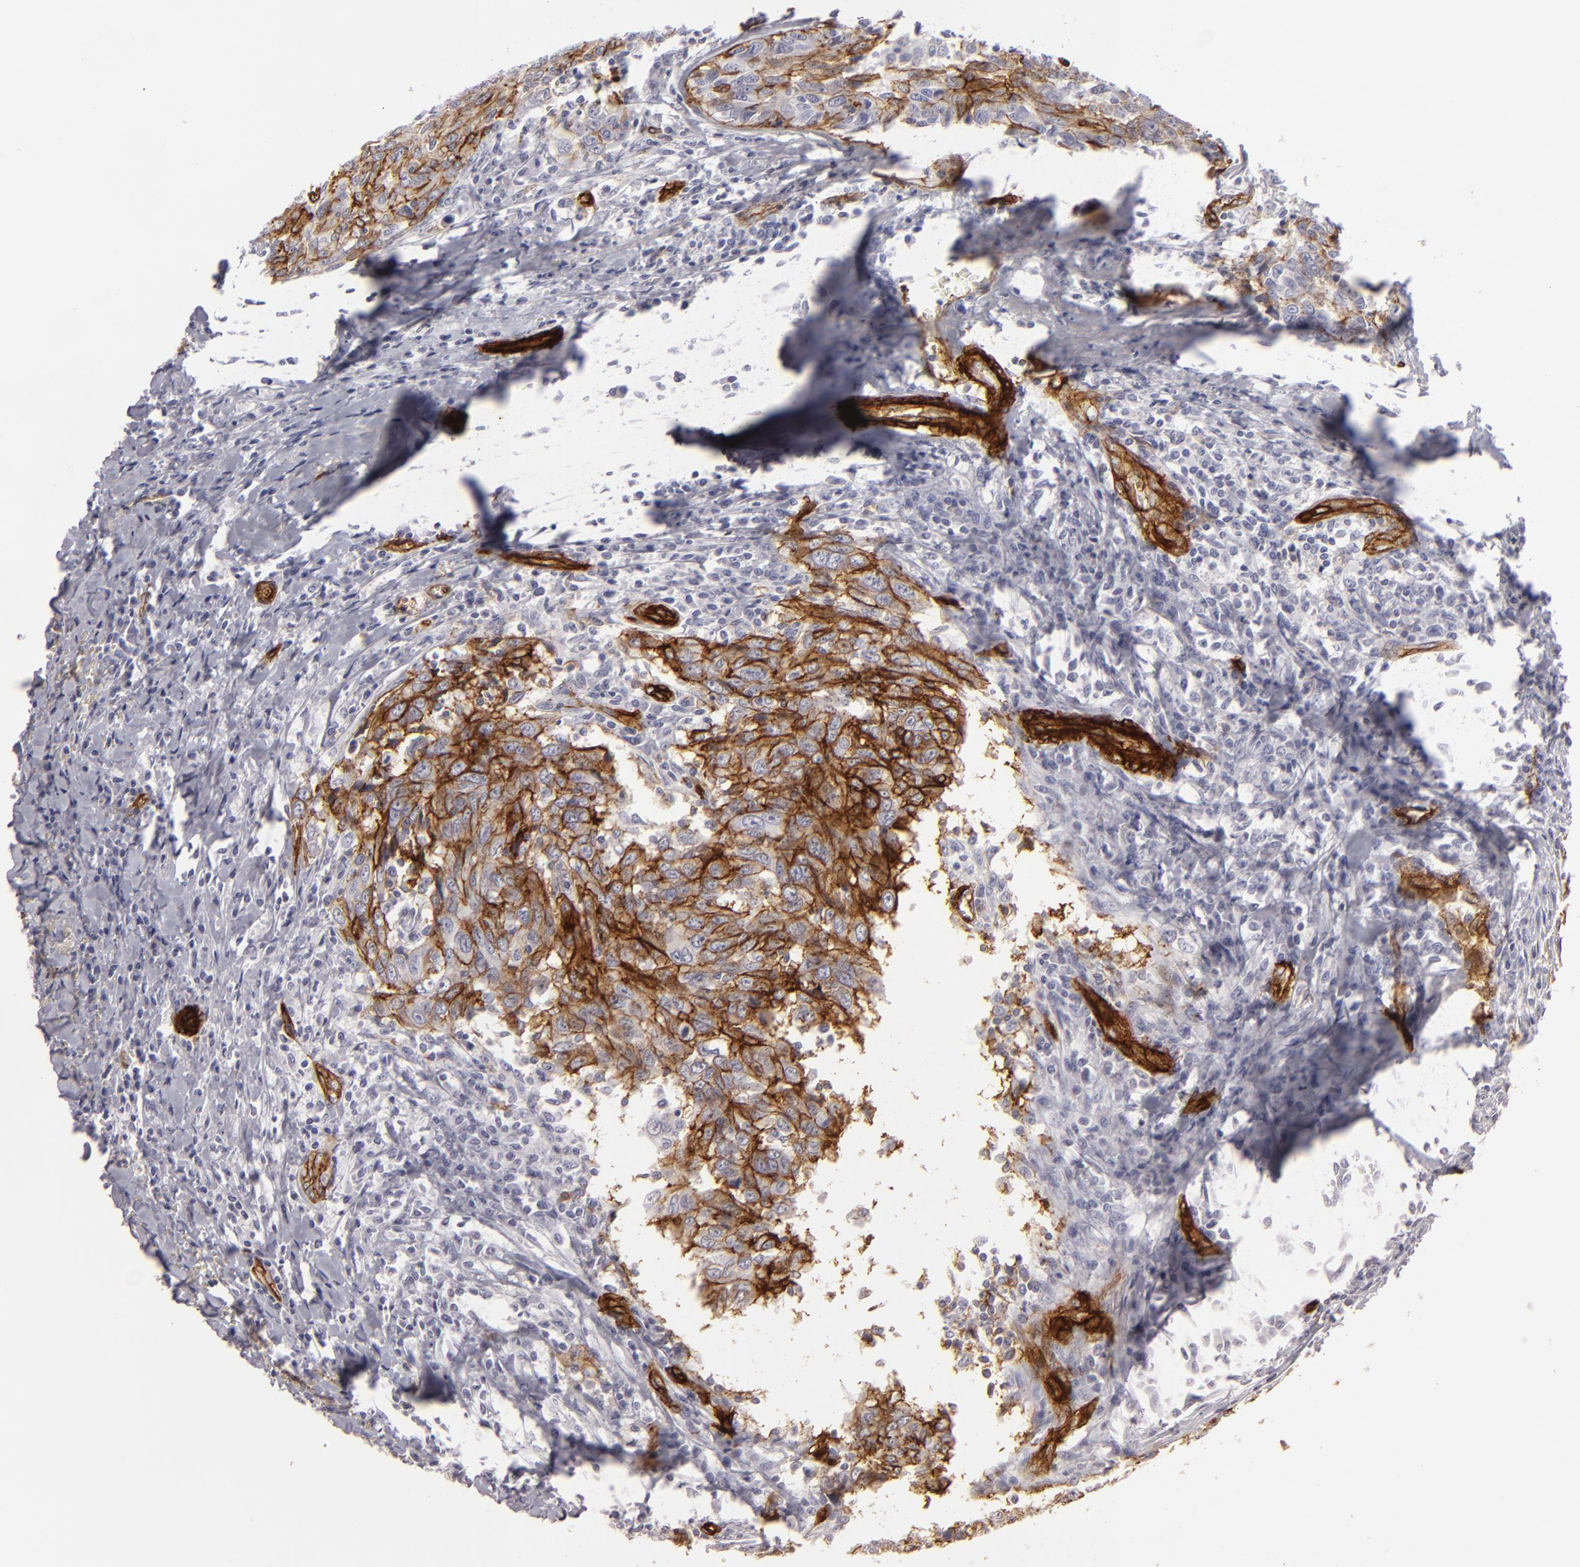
{"staining": {"intensity": "strong", "quantity": ">75%", "location": "cytoplasmic/membranous"}, "tissue": "breast cancer", "cell_type": "Tumor cells", "image_type": "cancer", "snomed": [{"axis": "morphology", "description": "Duct carcinoma"}, {"axis": "topography", "description": "Breast"}], "caption": "Protein expression analysis of human breast cancer (infiltrating ductal carcinoma) reveals strong cytoplasmic/membranous positivity in about >75% of tumor cells.", "gene": "MCAM", "patient": {"sex": "female", "age": 50}}